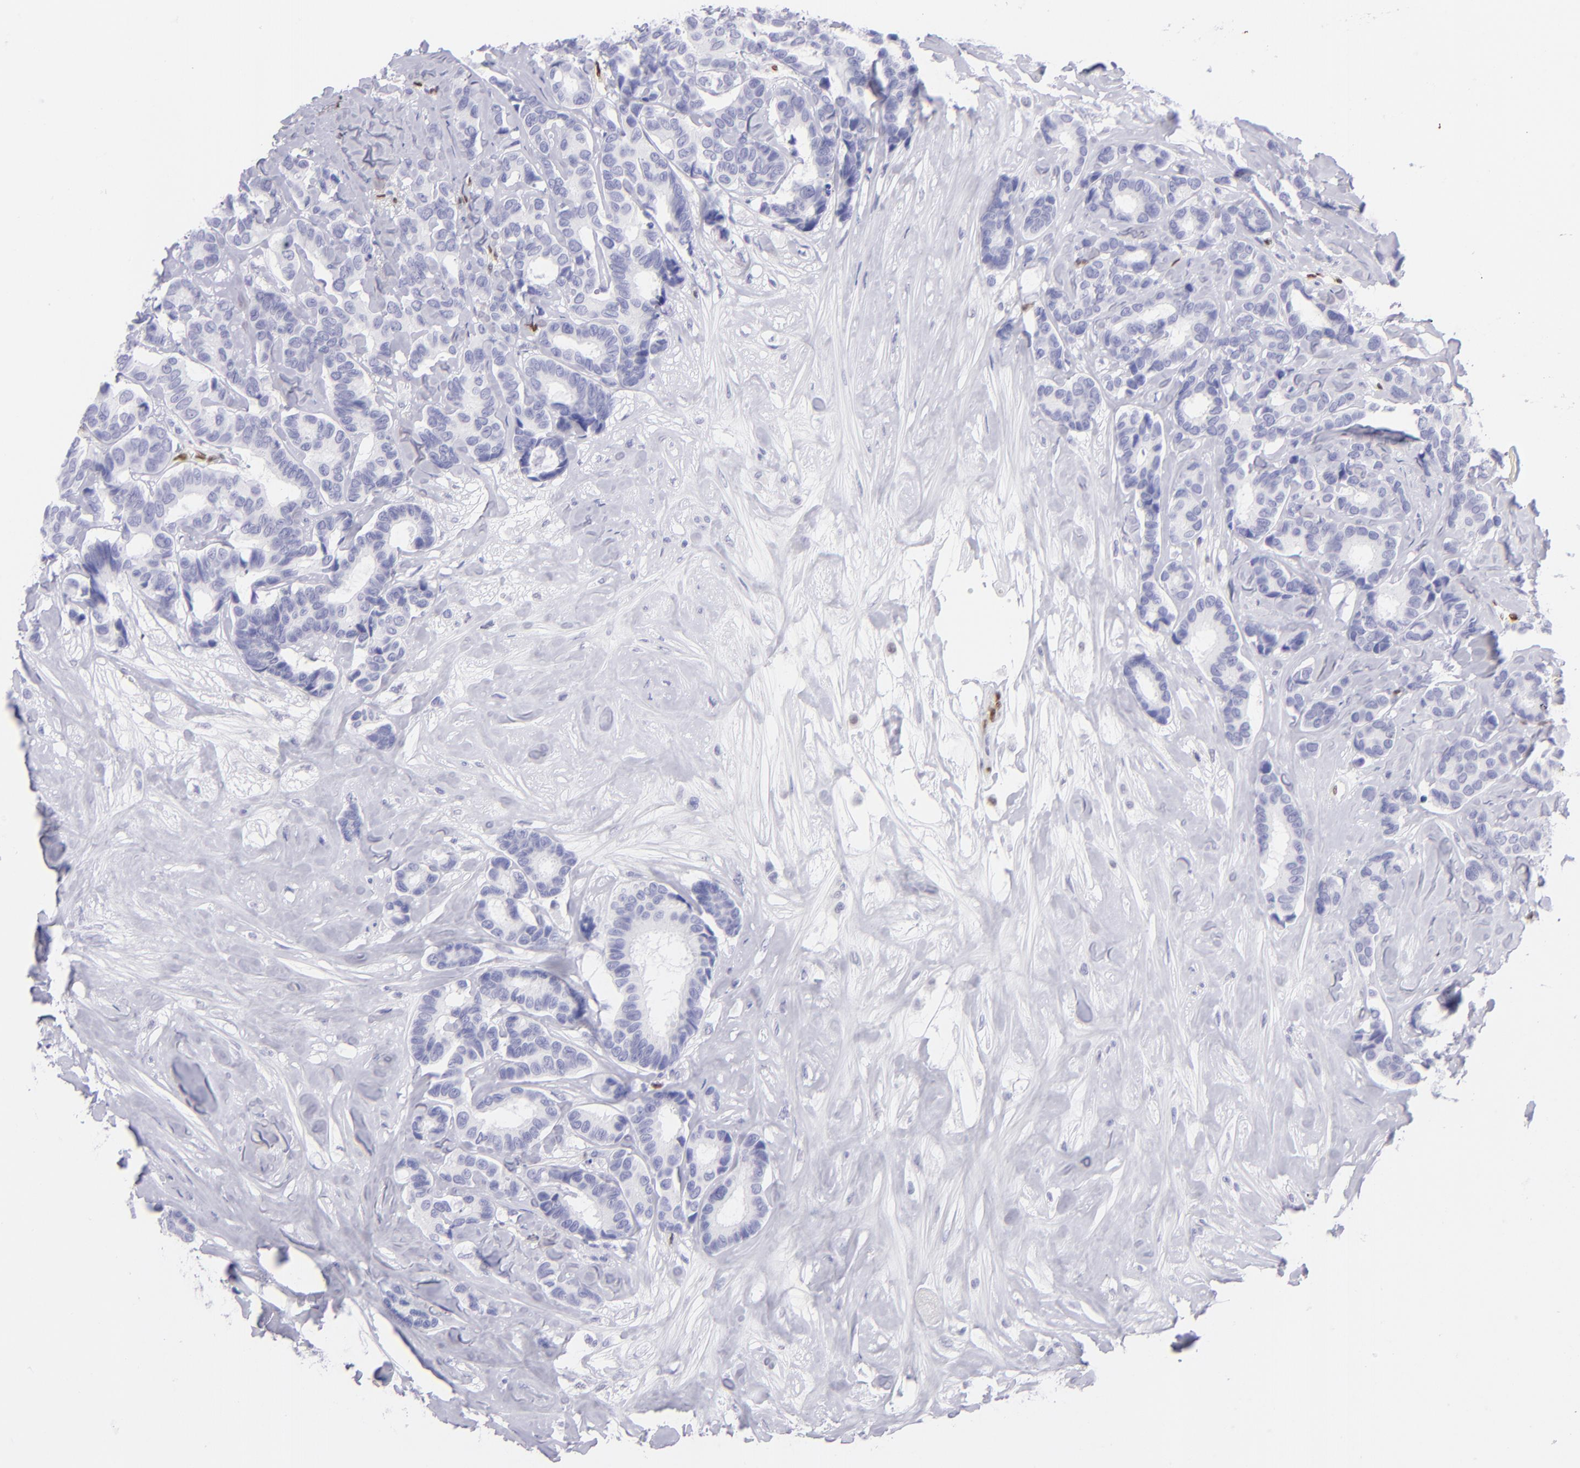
{"staining": {"intensity": "negative", "quantity": "none", "location": "none"}, "tissue": "breast cancer", "cell_type": "Tumor cells", "image_type": "cancer", "snomed": [{"axis": "morphology", "description": "Duct carcinoma"}, {"axis": "topography", "description": "Breast"}], "caption": "Immunohistochemistry (IHC) micrograph of neoplastic tissue: human breast cancer stained with DAB (3,3'-diaminobenzidine) shows no significant protein staining in tumor cells.", "gene": "ETS1", "patient": {"sex": "female", "age": 87}}